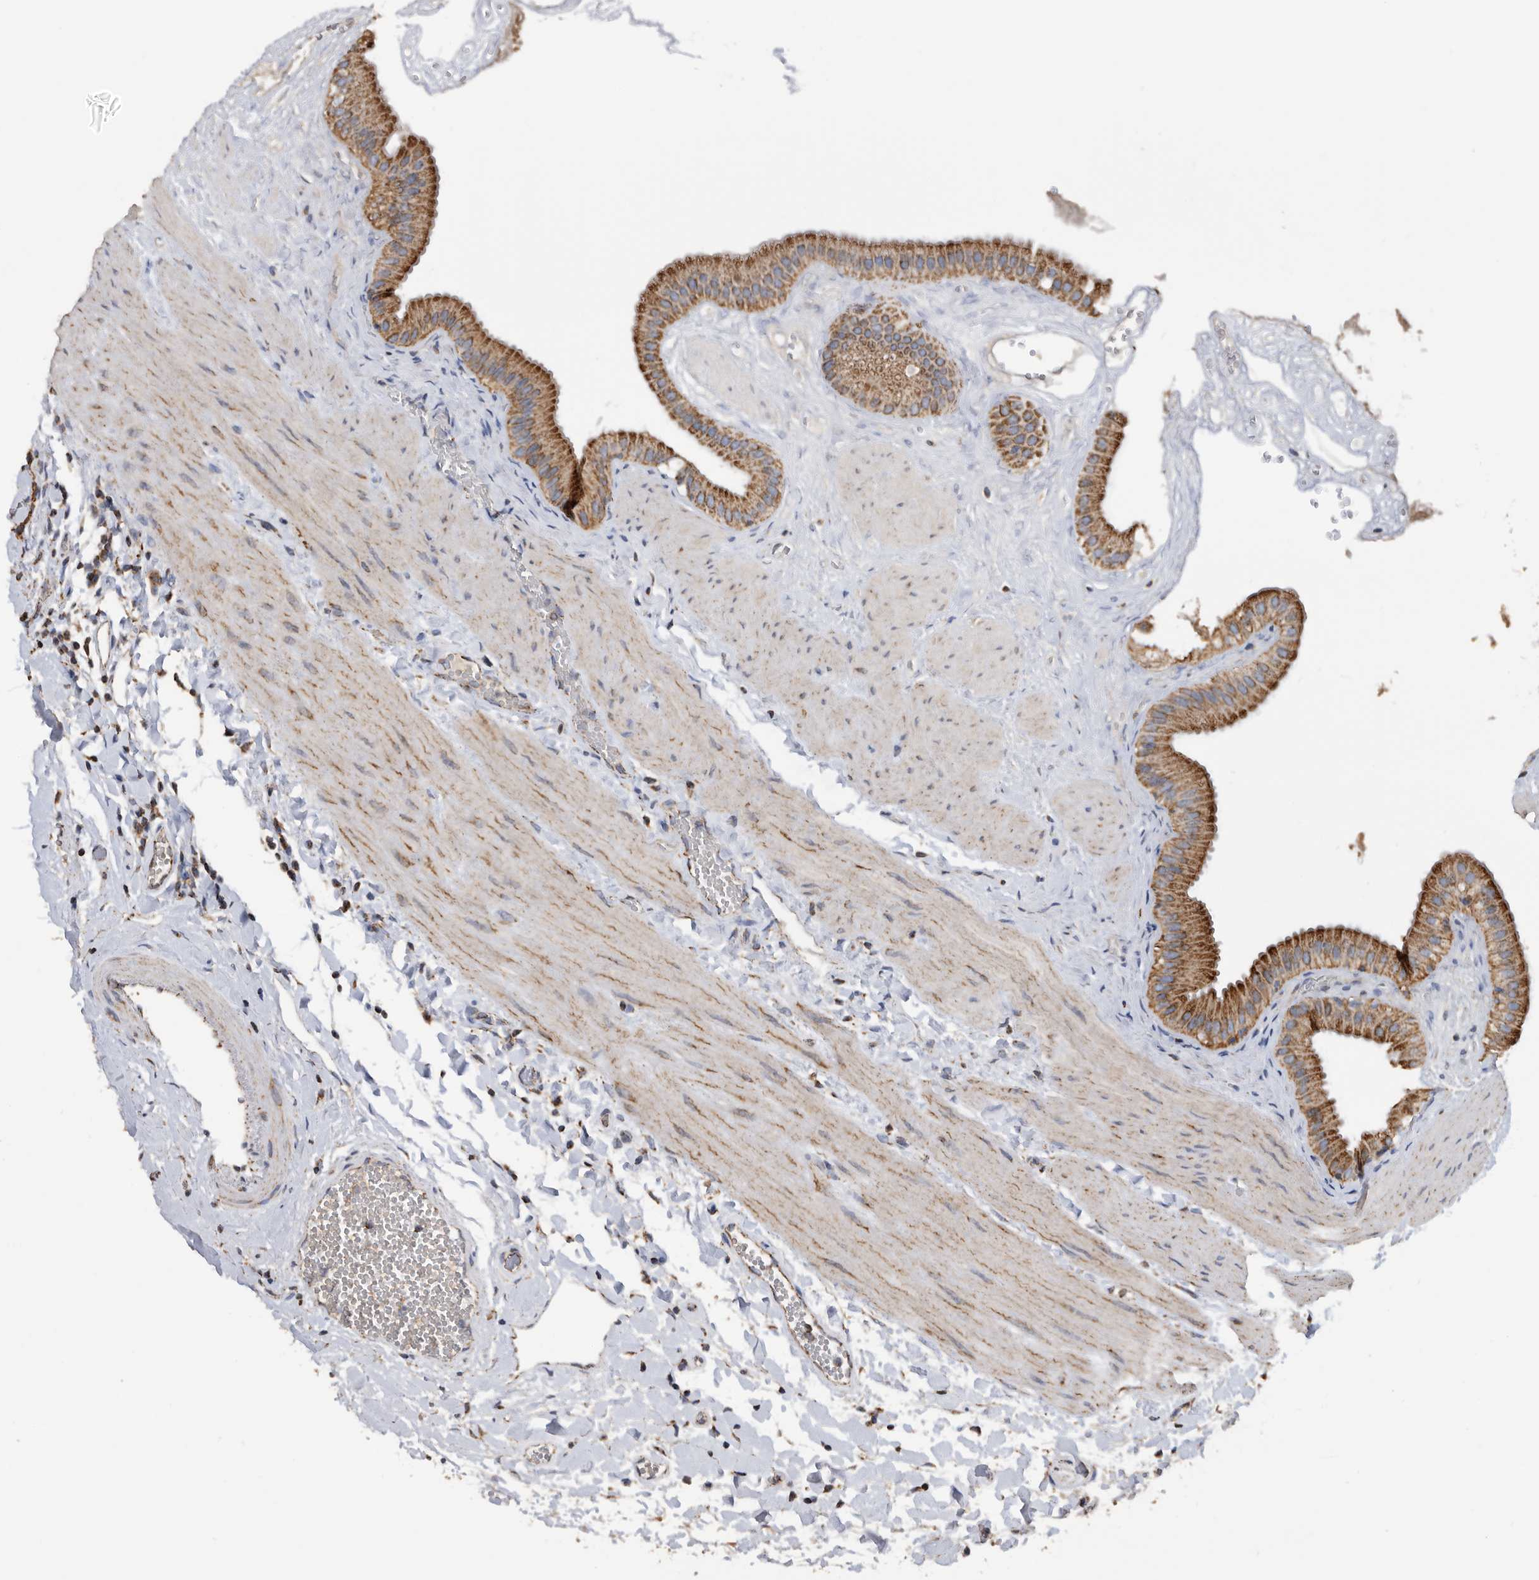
{"staining": {"intensity": "strong", "quantity": ">75%", "location": "cytoplasmic/membranous"}, "tissue": "gallbladder", "cell_type": "Glandular cells", "image_type": "normal", "snomed": [{"axis": "morphology", "description": "Normal tissue, NOS"}, {"axis": "topography", "description": "Gallbladder"}], "caption": "Protein positivity by immunohistochemistry (IHC) exhibits strong cytoplasmic/membranous staining in about >75% of glandular cells in normal gallbladder. The staining was performed using DAB (3,3'-diaminobenzidine), with brown indicating positive protein expression. Nuclei are stained blue with hematoxylin.", "gene": "WFDC1", "patient": {"sex": "male", "age": 55}}